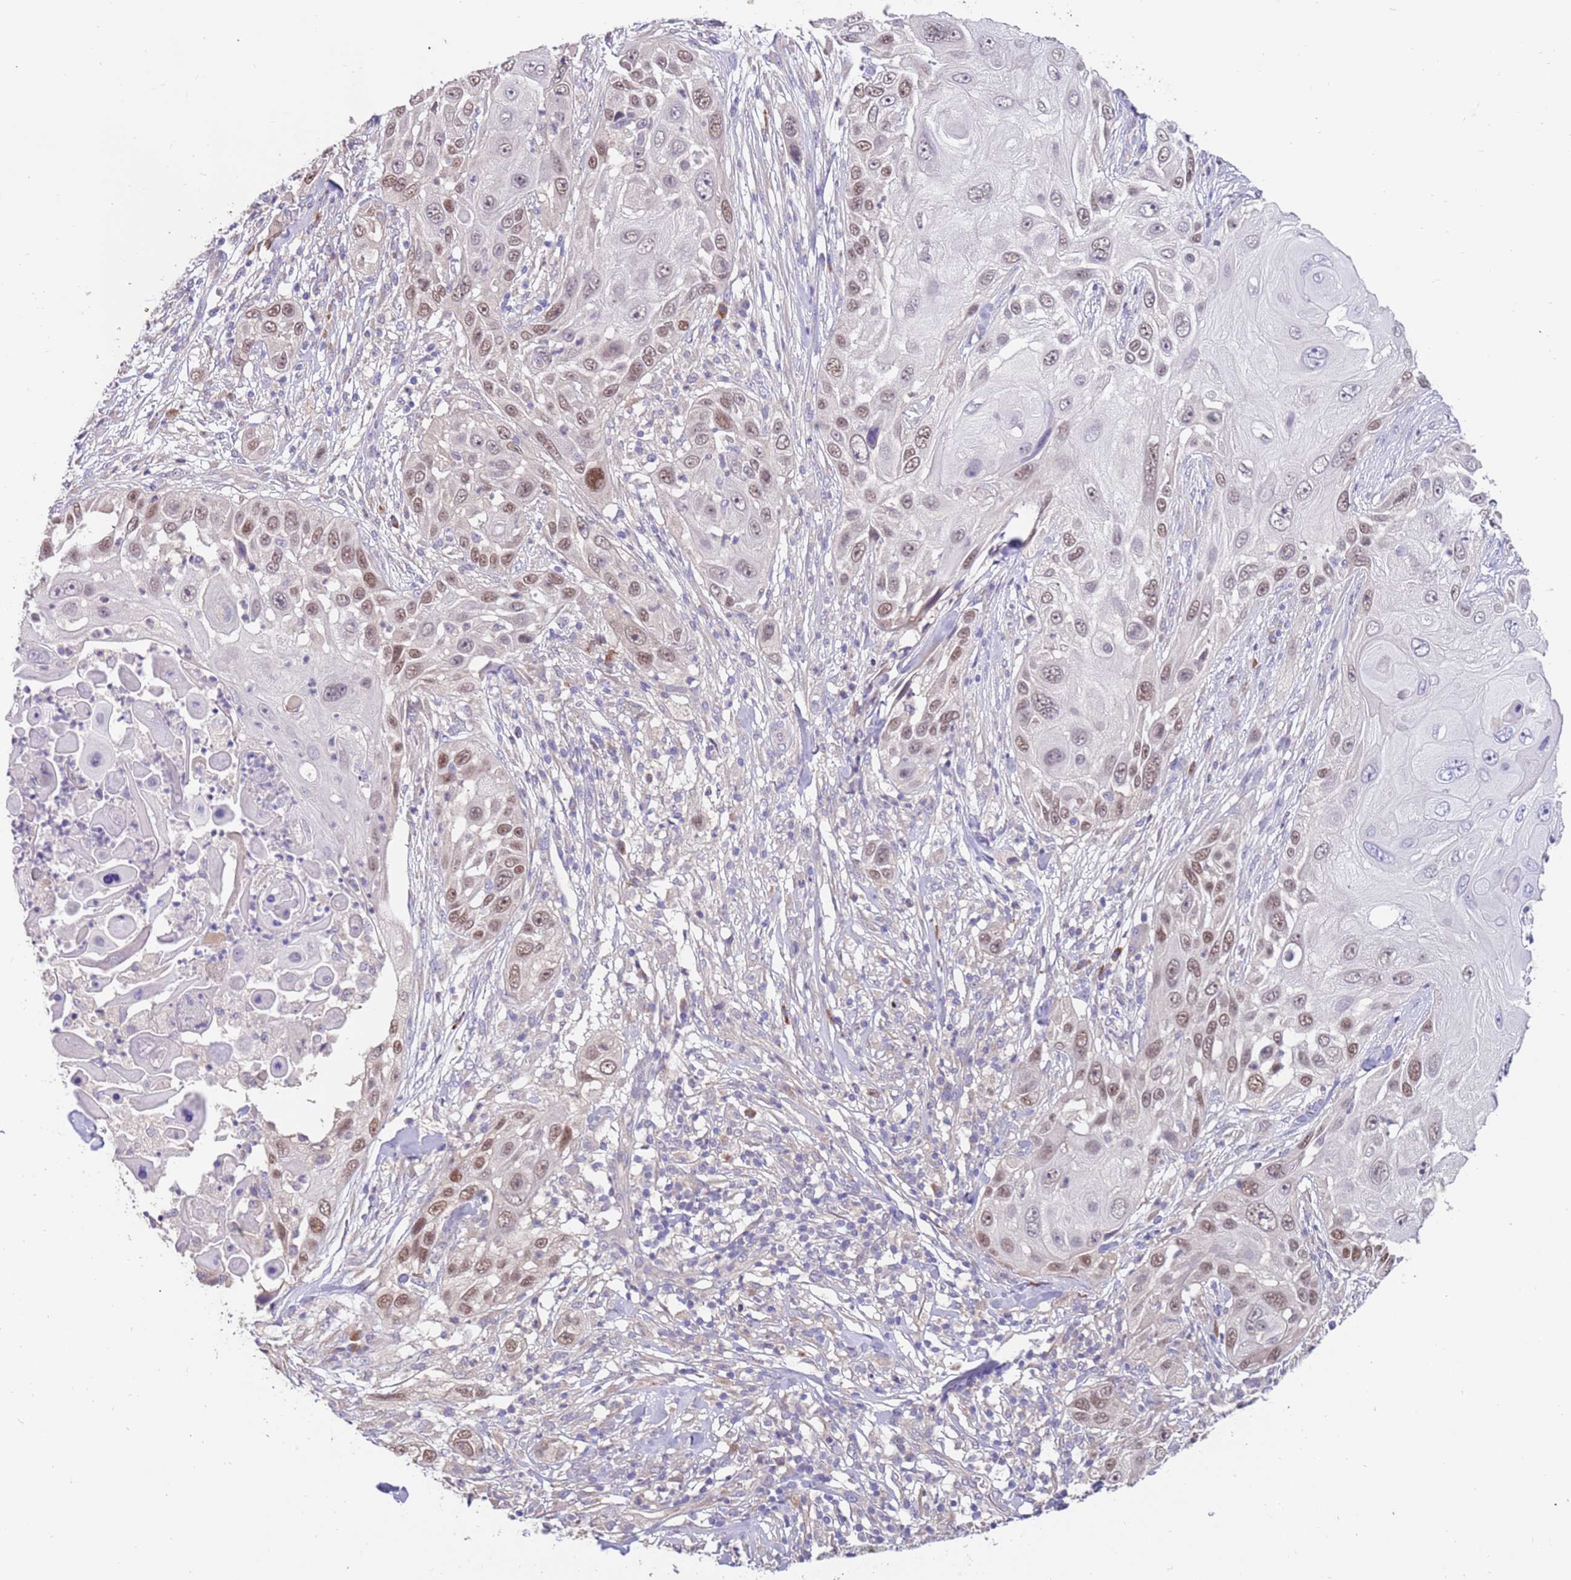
{"staining": {"intensity": "moderate", "quantity": "25%-75%", "location": "nuclear"}, "tissue": "skin cancer", "cell_type": "Tumor cells", "image_type": "cancer", "snomed": [{"axis": "morphology", "description": "Squamous cell carcinoma, NOS"}, {"axis": "topography", "description": "Skin"}], "caption": "A medium amount of moderate nuclear expression is present in approximately 25%-75% of tumor cells in skin cancer (squamous cell carcinoma) tissue.", "gene": "ZNF746", "patient": {"sex": "female", "age": 44}}